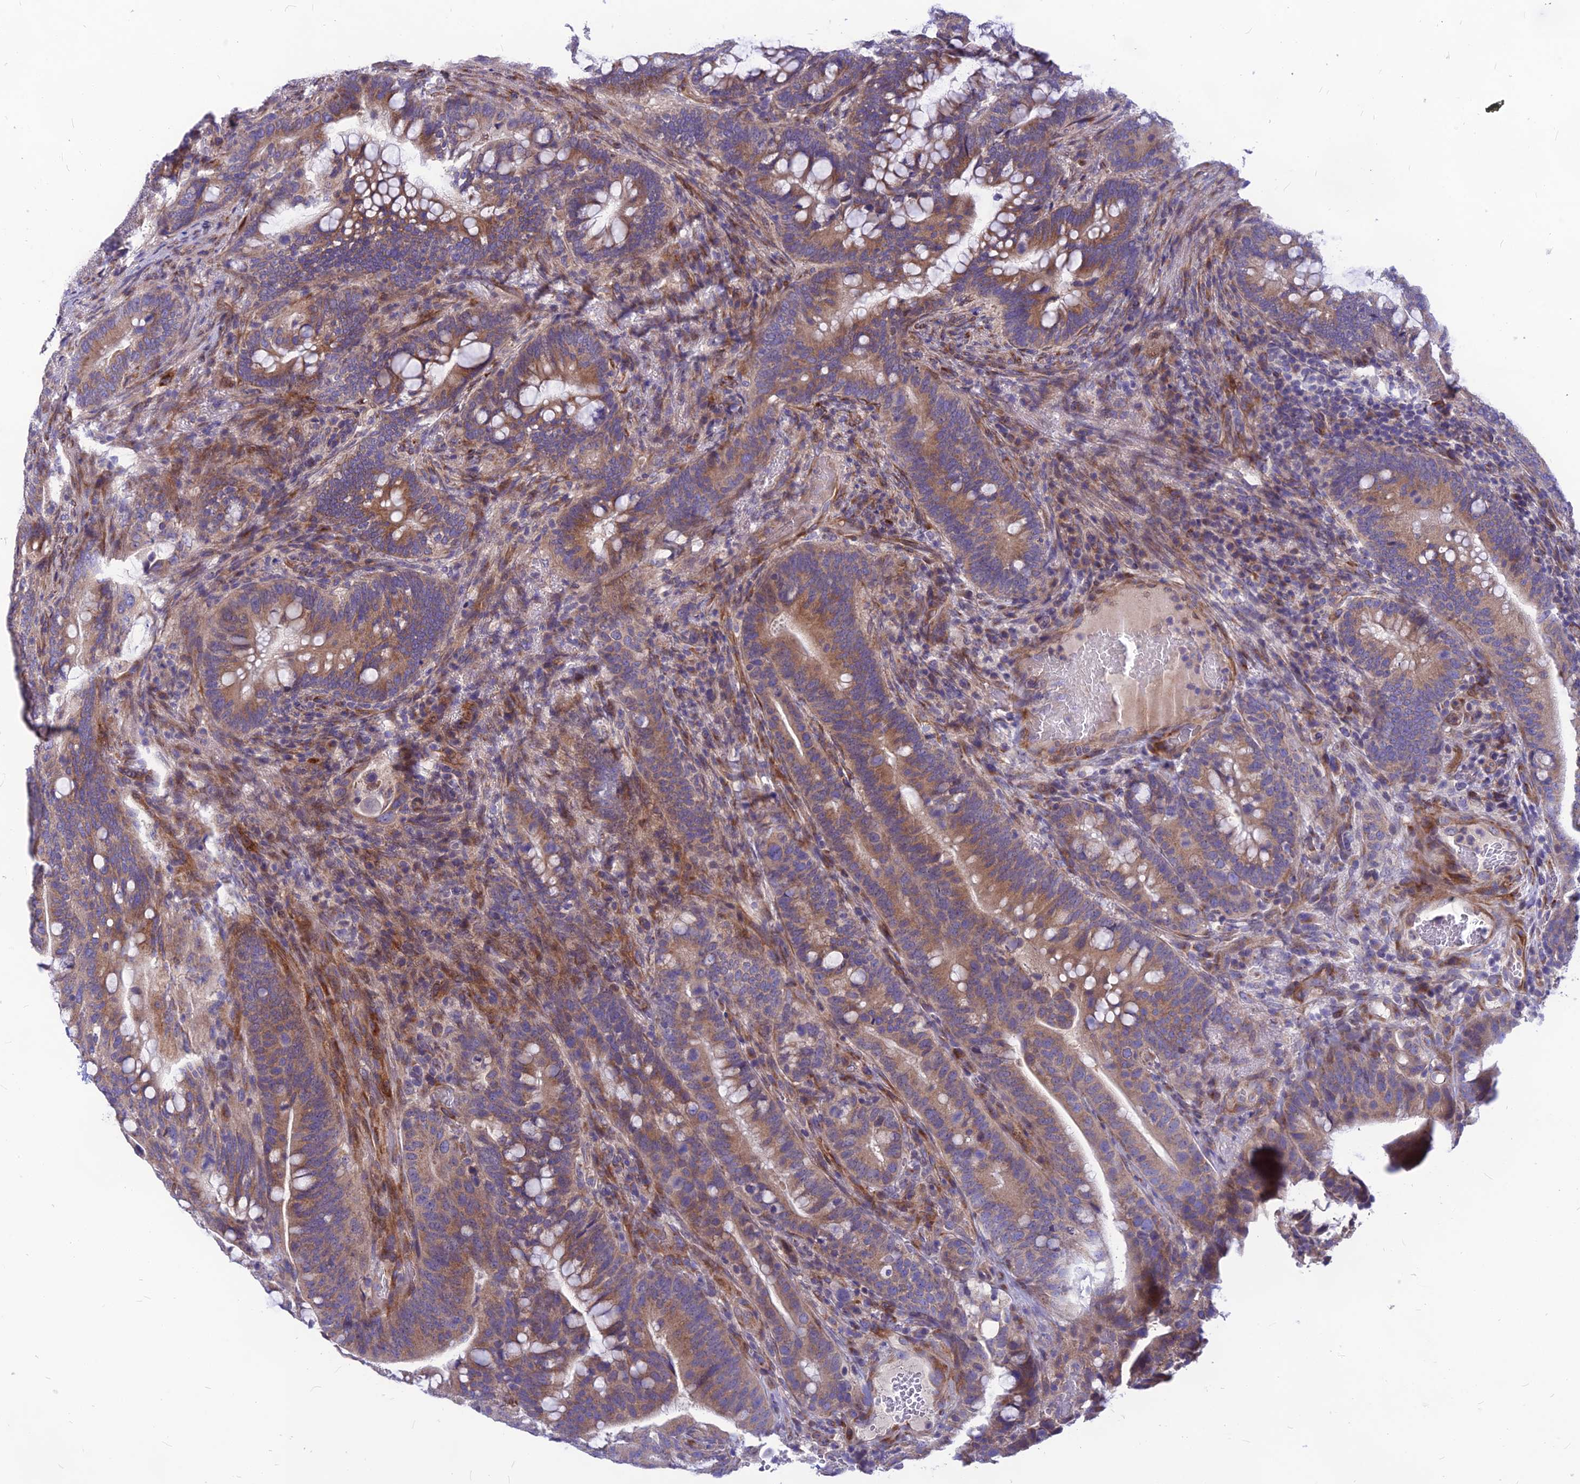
{"staining": {"intensity": "moderate", "quantity": ">75%", "location": "cytoplasmic/membranous"}, "tissue": "colorectal cancer", "cell_type": "Tumor cells", "image_type": "cancer", "snomed": [{"axis": "morphology", "description": "Adenocarcinoma, NOS"}, {"axis": "topography", "description": "Colon"}], "caption": "Human adenocarcinoma (colorectal) stained with a protein marker exhibits moderate staining in tumor cells.", "gene": "PTCD2", "patient": {"sex": "female", "age": 66}}